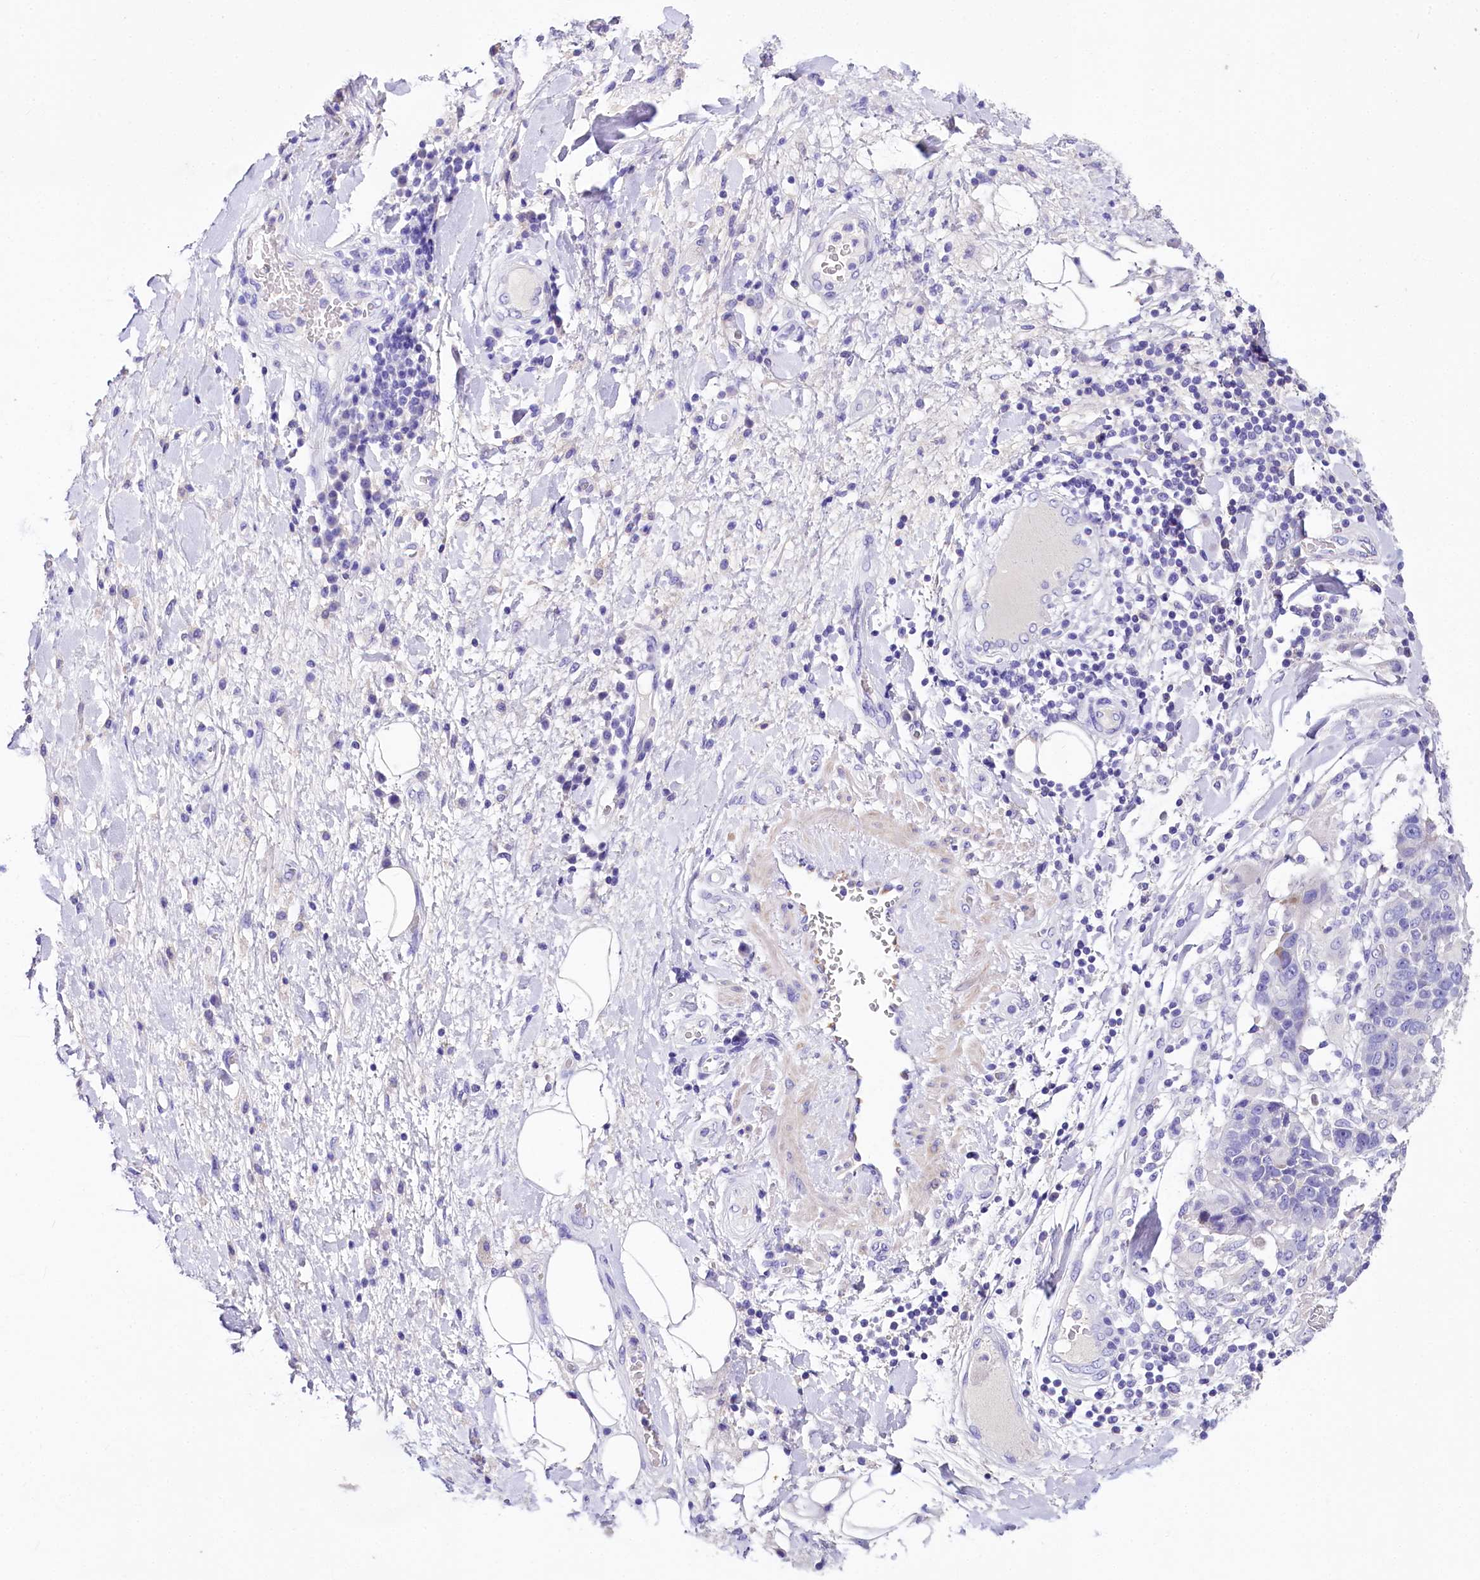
{"staining": {"intensity": "negative", "quantity": "none", "location": "none"}, "tissue": "adipose tissue", "cell_type": "Adipocytes", "image_type": "normal", "snomed": [{"axis": "morphology", "description": "Normal tissue, NOS"}, {"axis": "morphology", "description": "Squamous cell carcinoma, NOS"}, {"axis": "topography", "description": "Lymph node"}, {"axis": "topography", "description": "Bronchus"}, {"axis": "topography", "description": "Lung"}], "caption": "IHC of benign adipose tissue exhibits no staining in adipocytes. The staining was performed using DAB (3,3'-diaminobenzidine) to visualize the protein expression in brown, while the nuclei were stained in blue with hematoxylin (Magnification: 20x).", "gene": "A2ML1", "patient": {"sex": "male", "age": 66}}